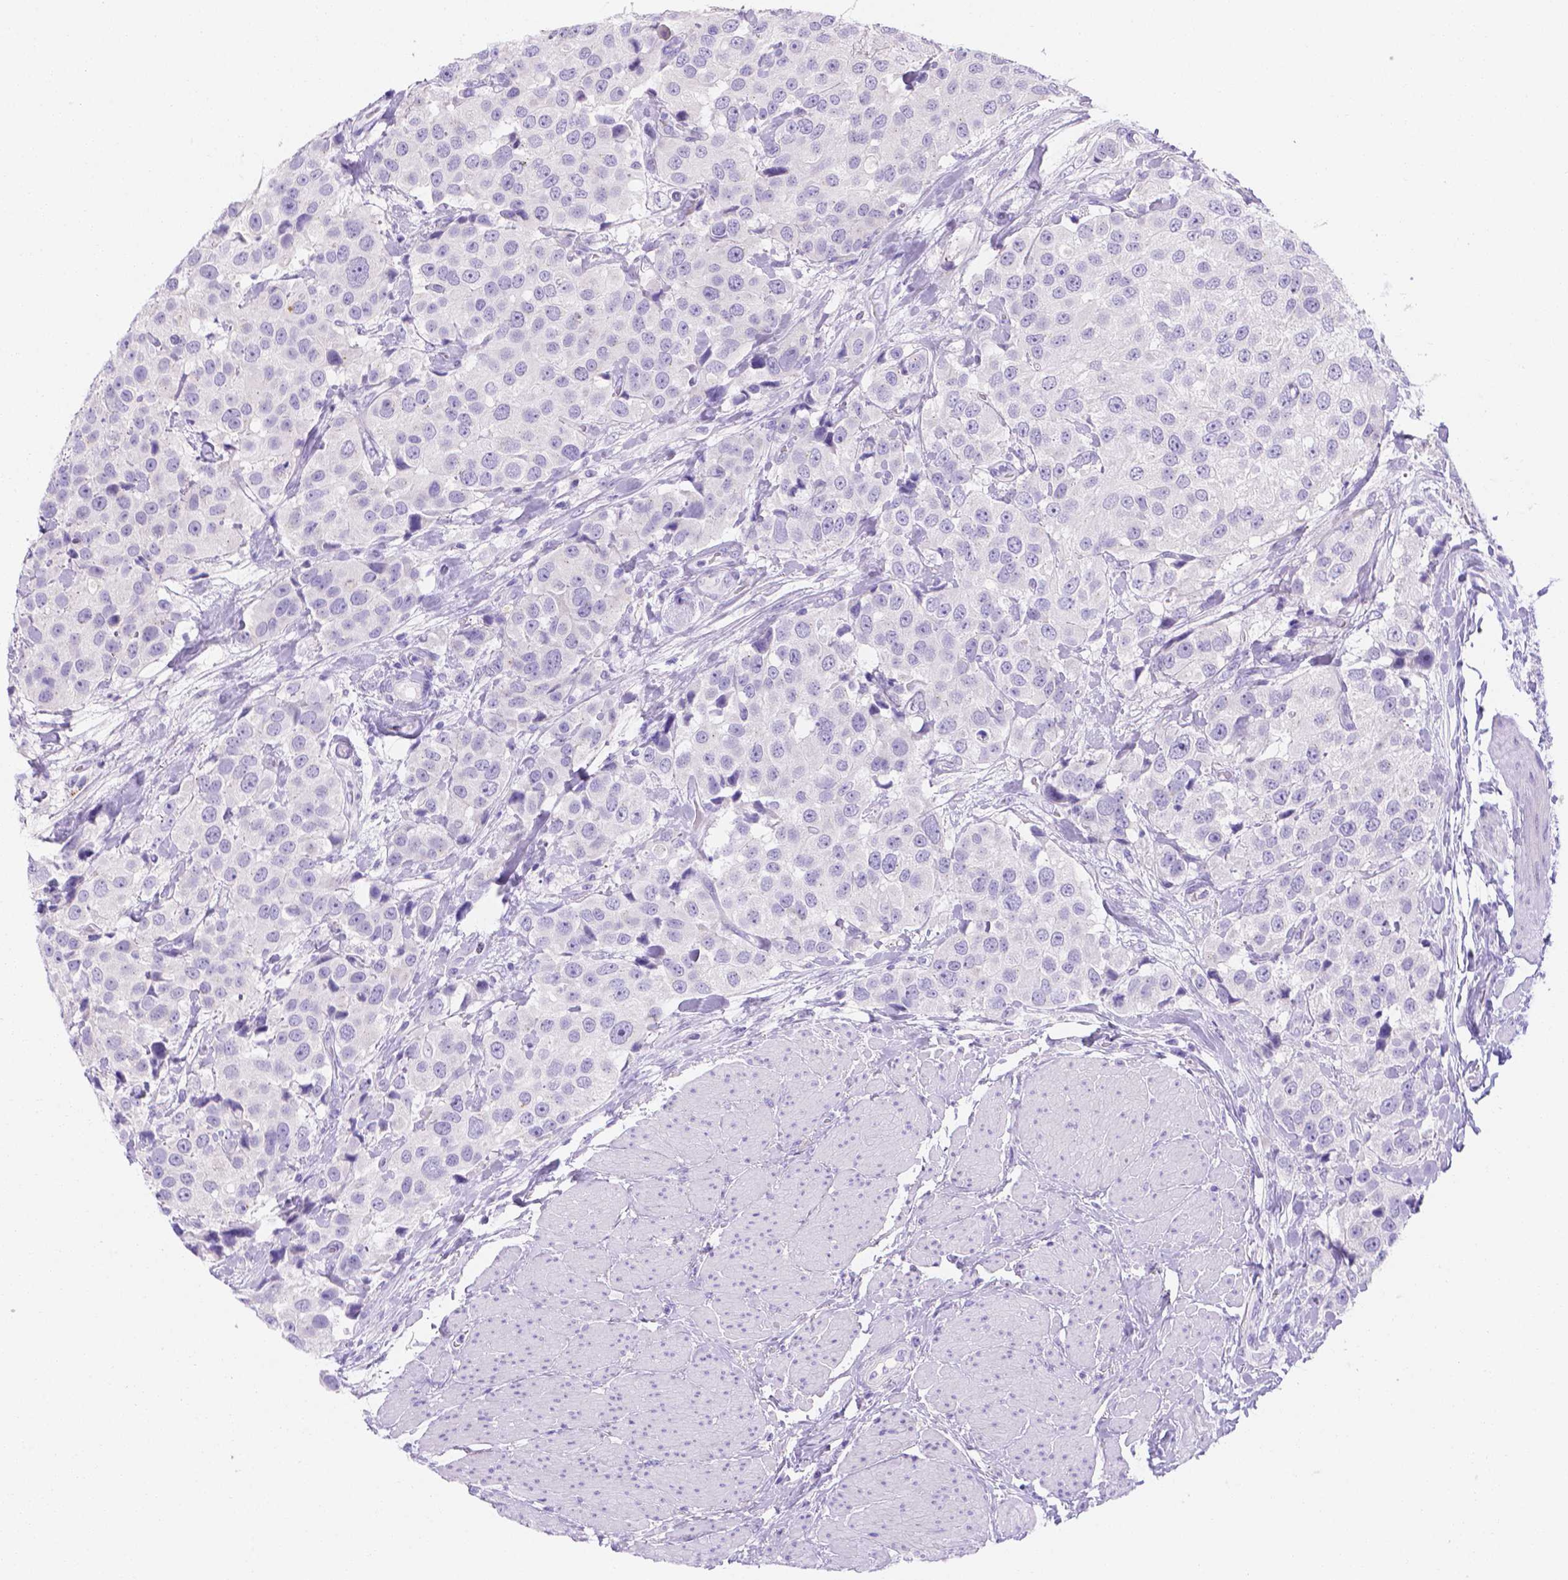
{"staining": {"intensity": "negative", "quantity": "none", "location": "none"}, "tissue": "urothelial cancer", "cell_type": "Tumor cells", "image_type": "cancer", "snomed": [{"axis": "morphology", "description": "Urothelial carcinoma, High grade"}, {"axis": "topography", "description": "Urinary bladder"}], "caption": "High power microscopy photomicrograph of an IHC image of urothelial cancer, revealing no significant expression in tumor cells. The staining is performed using DAB (3,3'-diaminobenzidine) brown chromogen with nuclei counter-stained in using hematoxylin.", "gene": "MLN", "patient": {"sex": "female", "age": 64}}